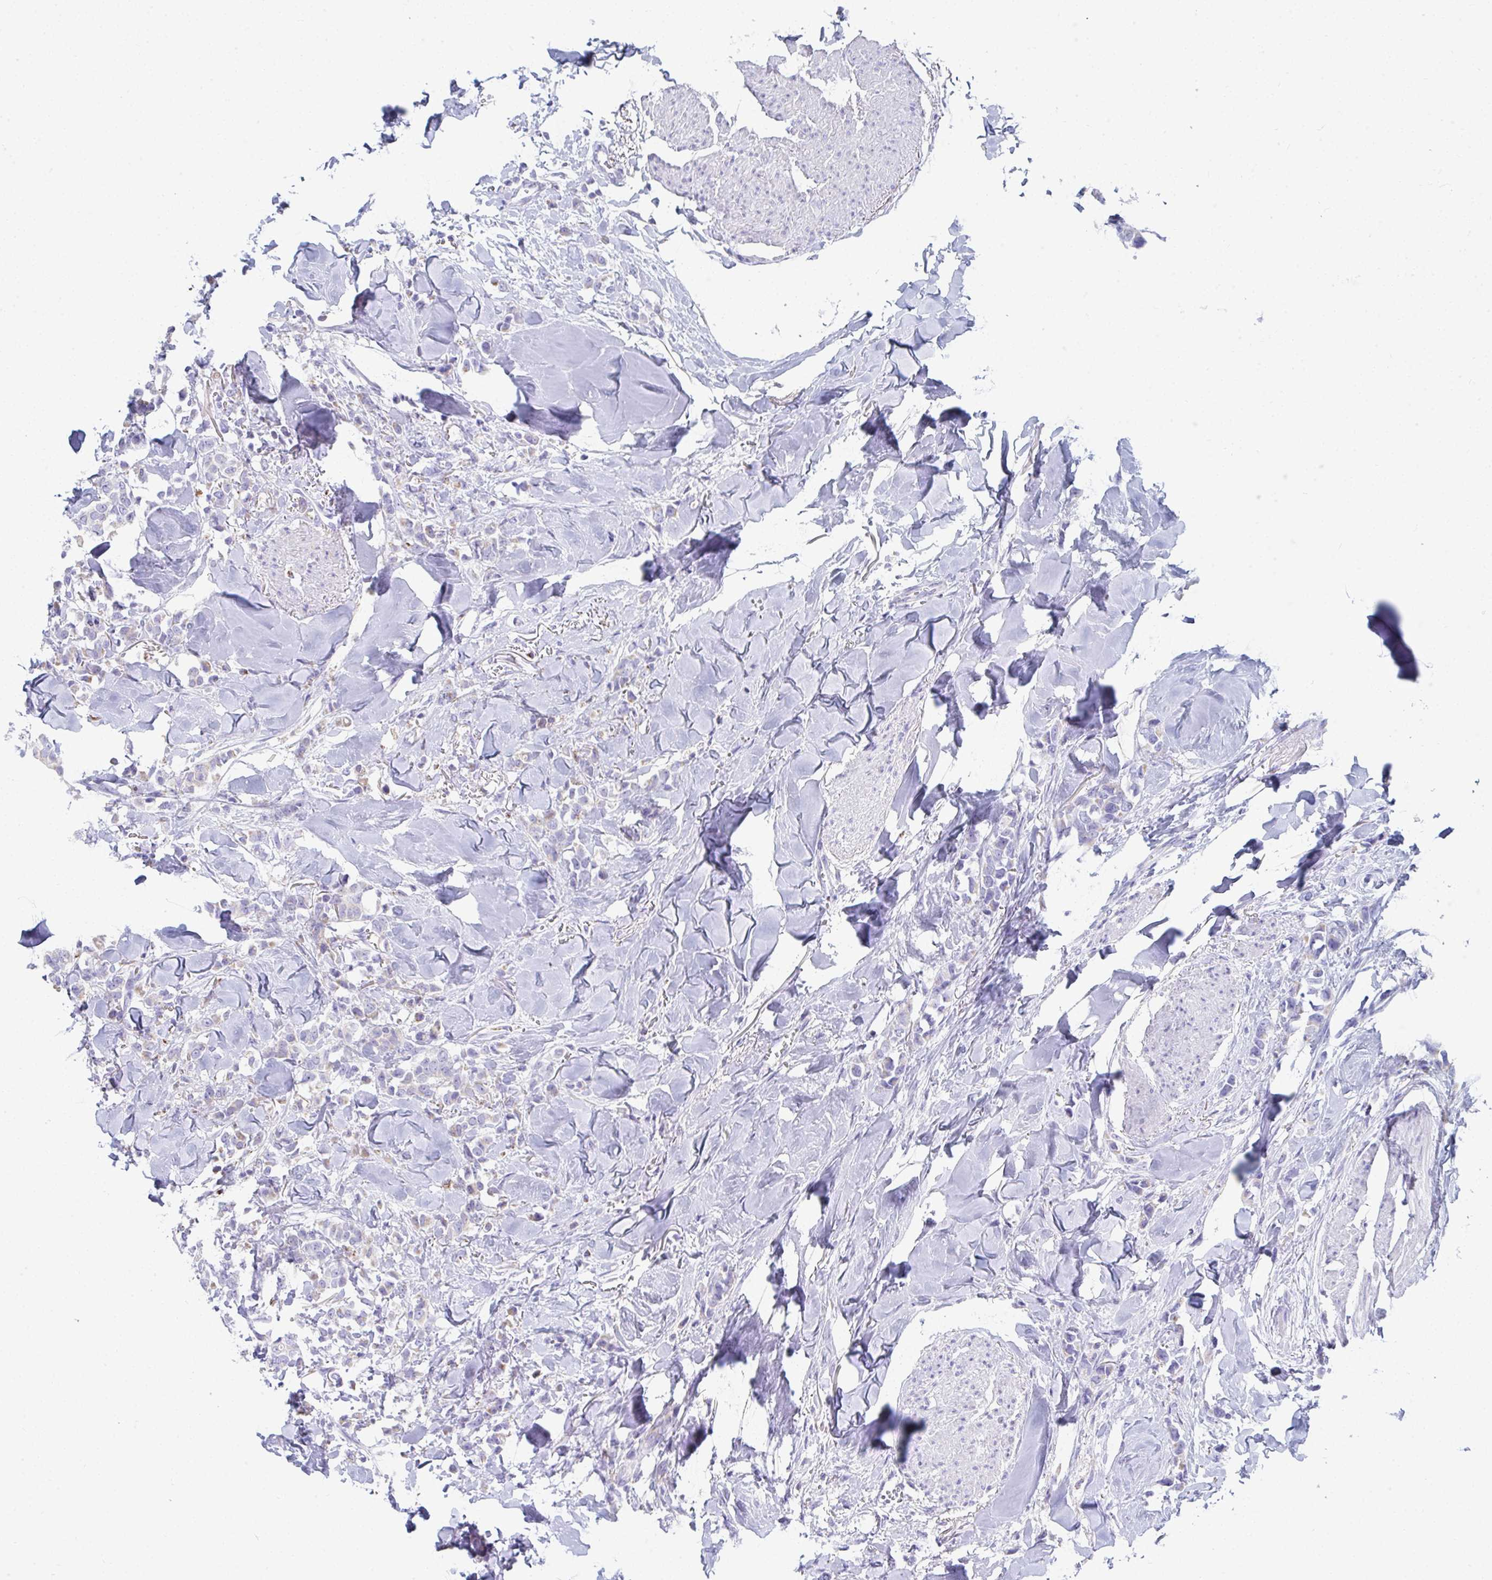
{"staining": {"intensity": "weak", "quantity": "<25%", "location": "cytoplasmic/membranous"}, "tissue": "breast cancer", "cell_type": "Tumor cells", "image_type": "cancer", "snomed": [{"axis": "morphology", "description": "Lobular carcinoma"}, {"axis": "topography", "description": "Breast"}], "caption": "Lobular carcinoma (breast) was stained to show a protein in brown. There is no significant staining in tumor cells. Brightfield microscopy of immunohistochemistry (IHC) stained with DAB (brown) and hematoxylin (blue), captured at high magnification.", "gene": "MGAM2", "patient": {"sex": "female", "age": 91}}